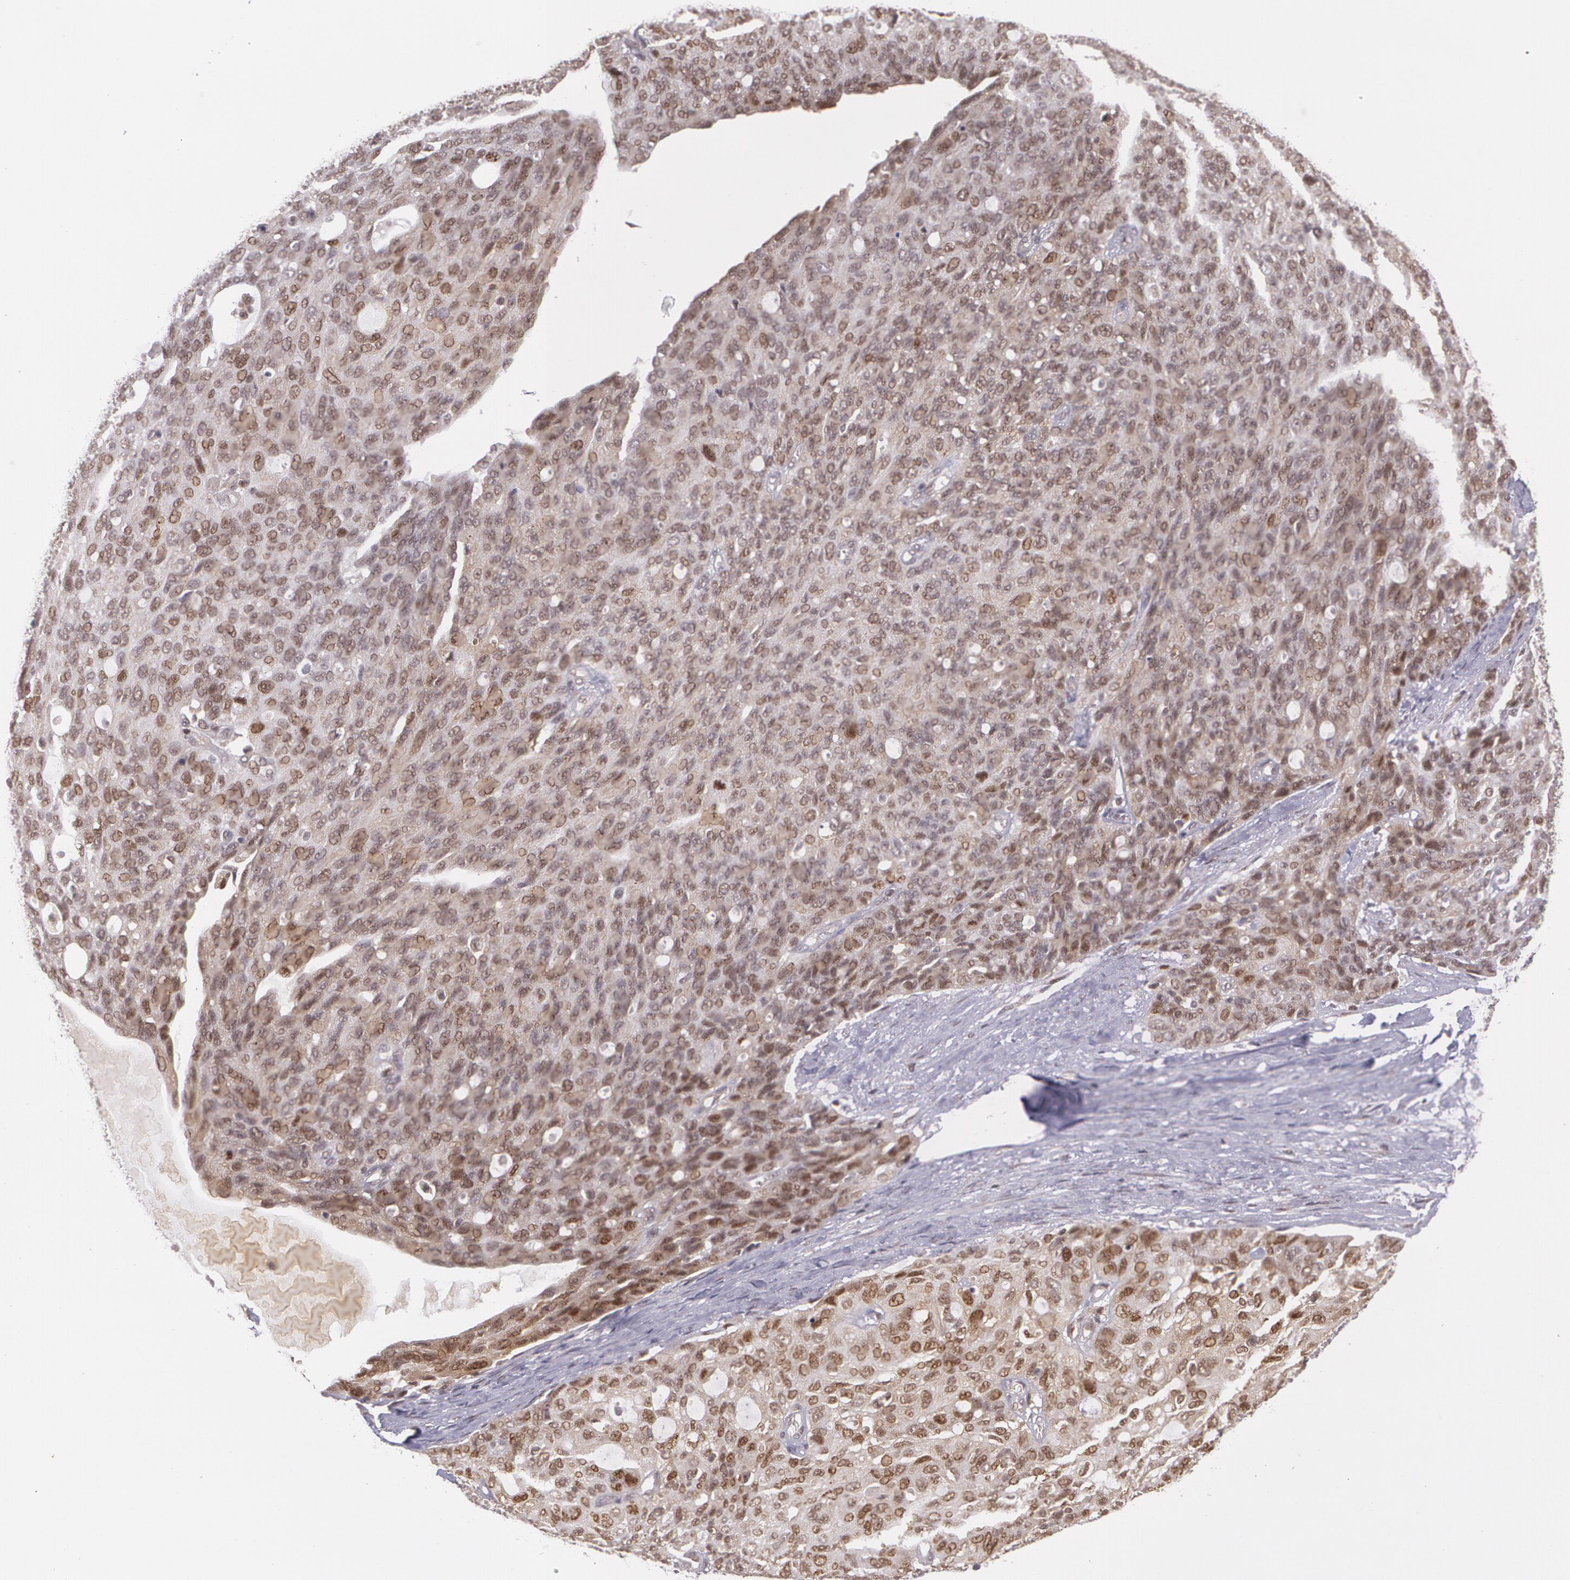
{"staining": {"intensity": "weak", "quantity": "25%-75%", "location": "cytoplasmic/membranous,nuclear"}, "tissue": "ovarian cancer", "cell_type": "Tumor cells", "image_type": "cancer", "snomed": [{"axis": "morphology", "description": "Carcinoma, endometroid"}, {"axis": "topography", "description": "Ovary"}], "caption": "The micrograph shows a brown stain indicating the presence of a protein in the cytoplasmic/membranous and nuclear of tumor cells in ovarian cancer (endometroid carcinoma).", "gene": "CUL2", "patient": {"sex": "female", "age": 60}}